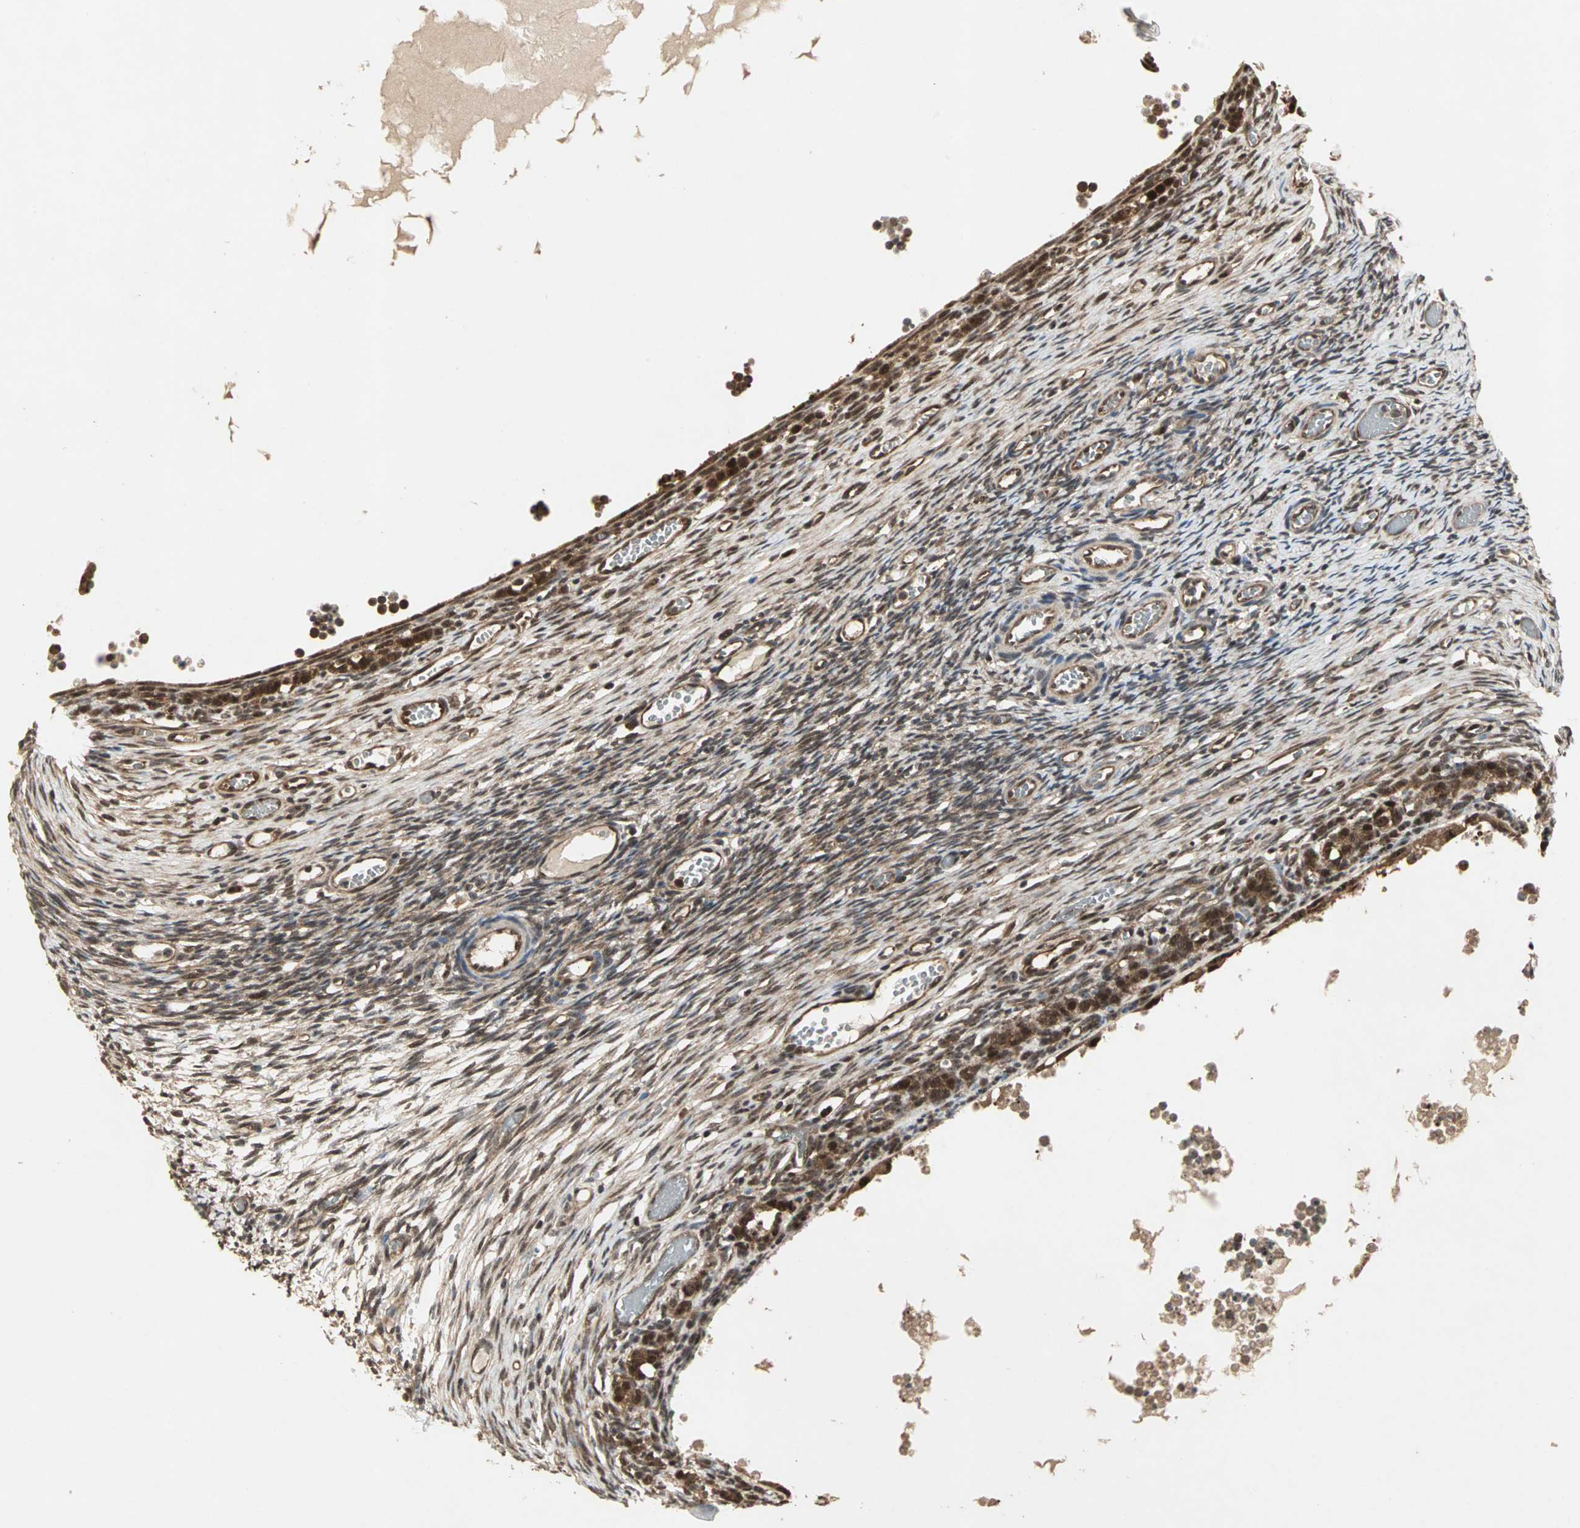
{"staining": {"intensity": "moderate", "quantity": ">75%", "location": "cytoplasmic/membranous,nuclear"}, "tissue": "ovary", "cell_type": "Ovarian stroma cells", "image_type": "normal", "snomed": [{"axis": "morphology", "description": "Normal tissue, NOS"}, {"axis": "topography", "description": "Ovary"}], "caption": "Brown immunohistochemical staining in benign ovary shows moderate cytoplasmic/membranous,nuclear staining in approximately >75% of ovarian stroma cells.", "gene": "CSNK2B", "patient": {"sex": "female", "age": 35}}